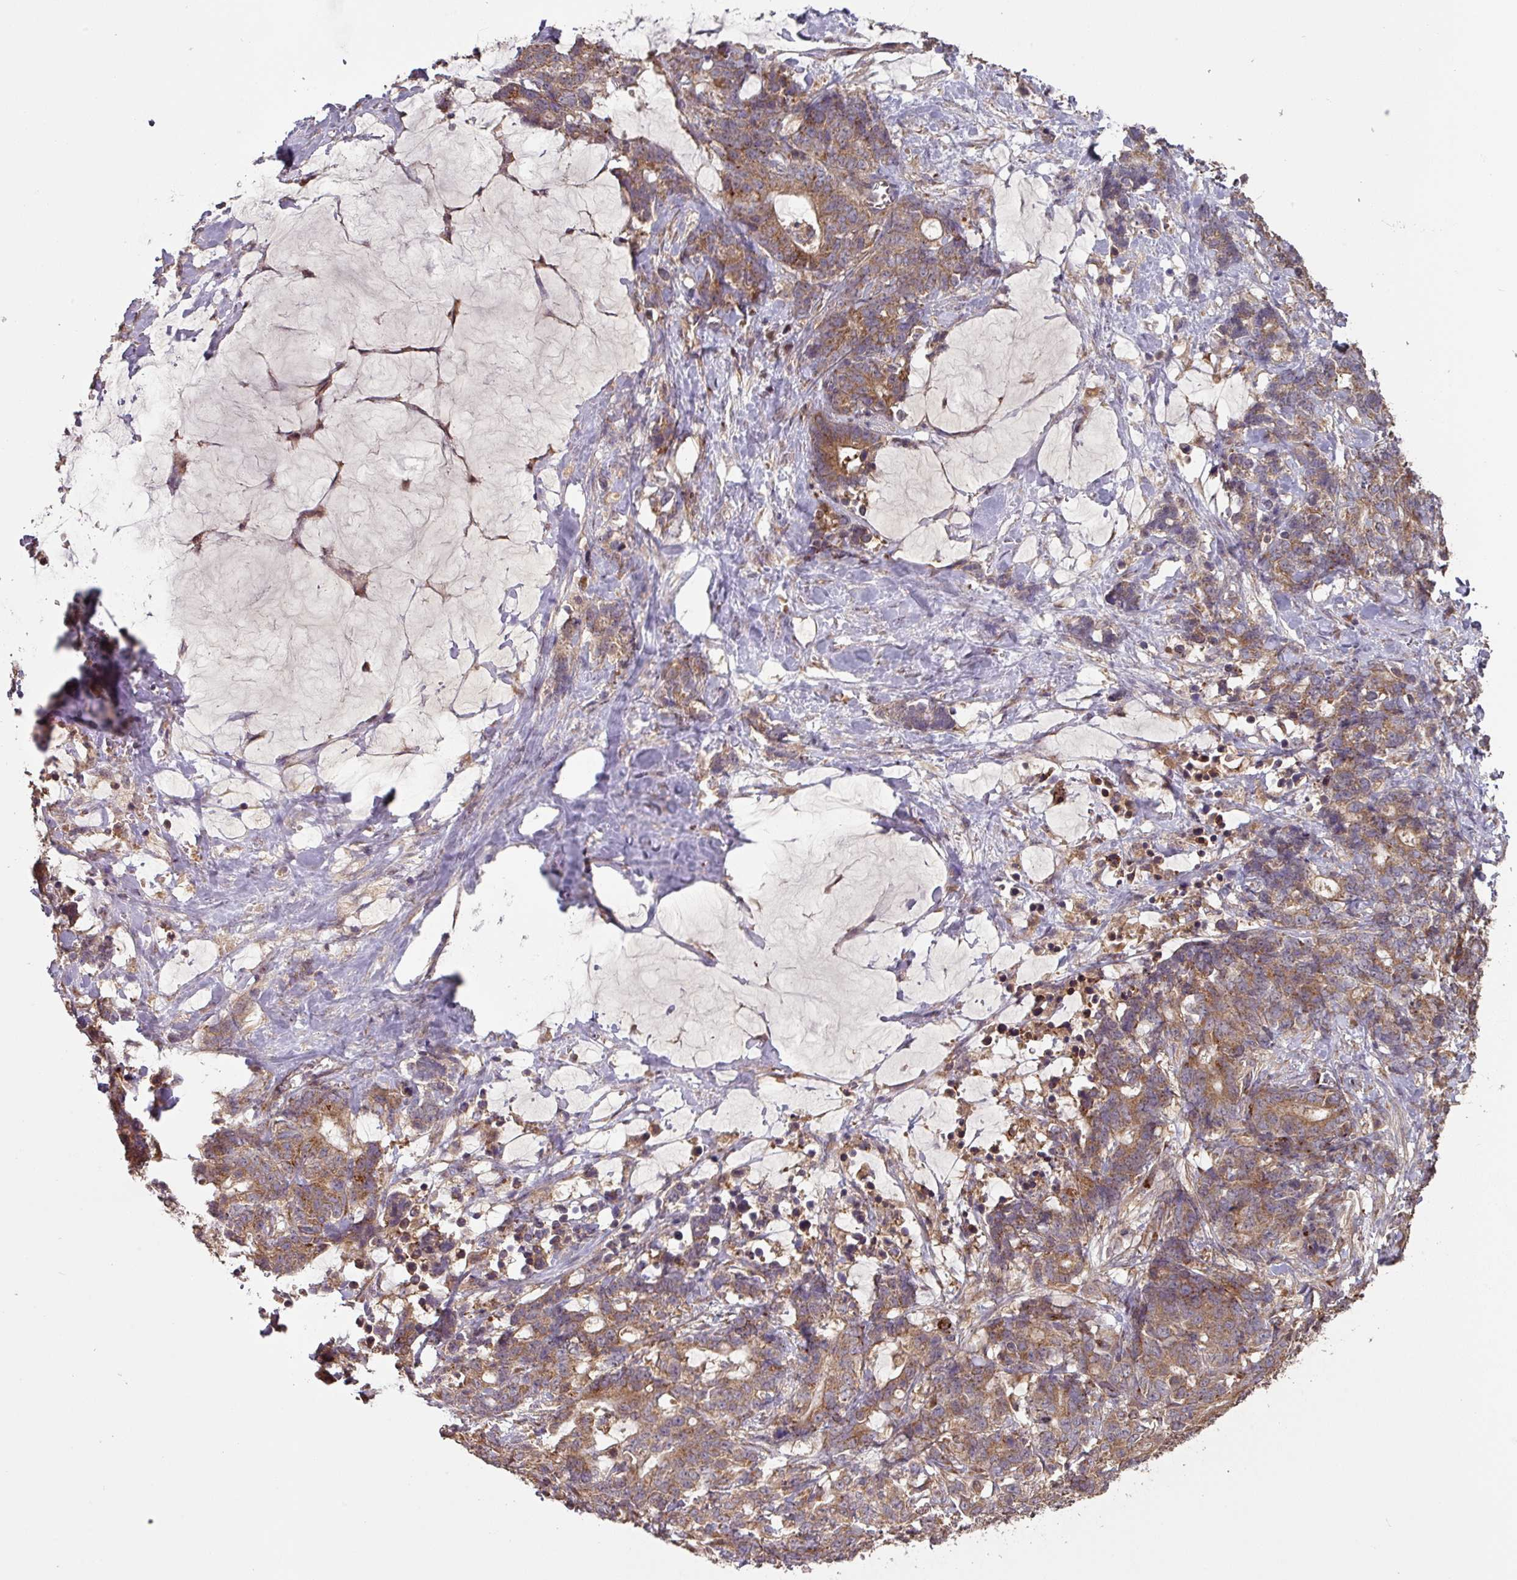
{"staining": {"intensity": "moderate", "quantity": ">75%", "location": "cytoplasmic/membranous"}, "tissue": "stomach cancer", "cell_type": "Tumor cells", "image_type": "cancer", "snomed": [{"axis": "morphology", "description": "Normal tissue, NOS"}, {"axis": "morphology", "description": "Adenocarcinoma, NOS"}, {"axis": "topography", "description": "Stomach"}], "caption": "A high-resolution photomicrograph shows IHC staining of adenocarcinoma (stomach), which displays moderate cytoplasmic/membranous staining in approximately >75% of tumor cells.", "gene": "MRRF", "patient": {"sex": "female", "age": 64}}